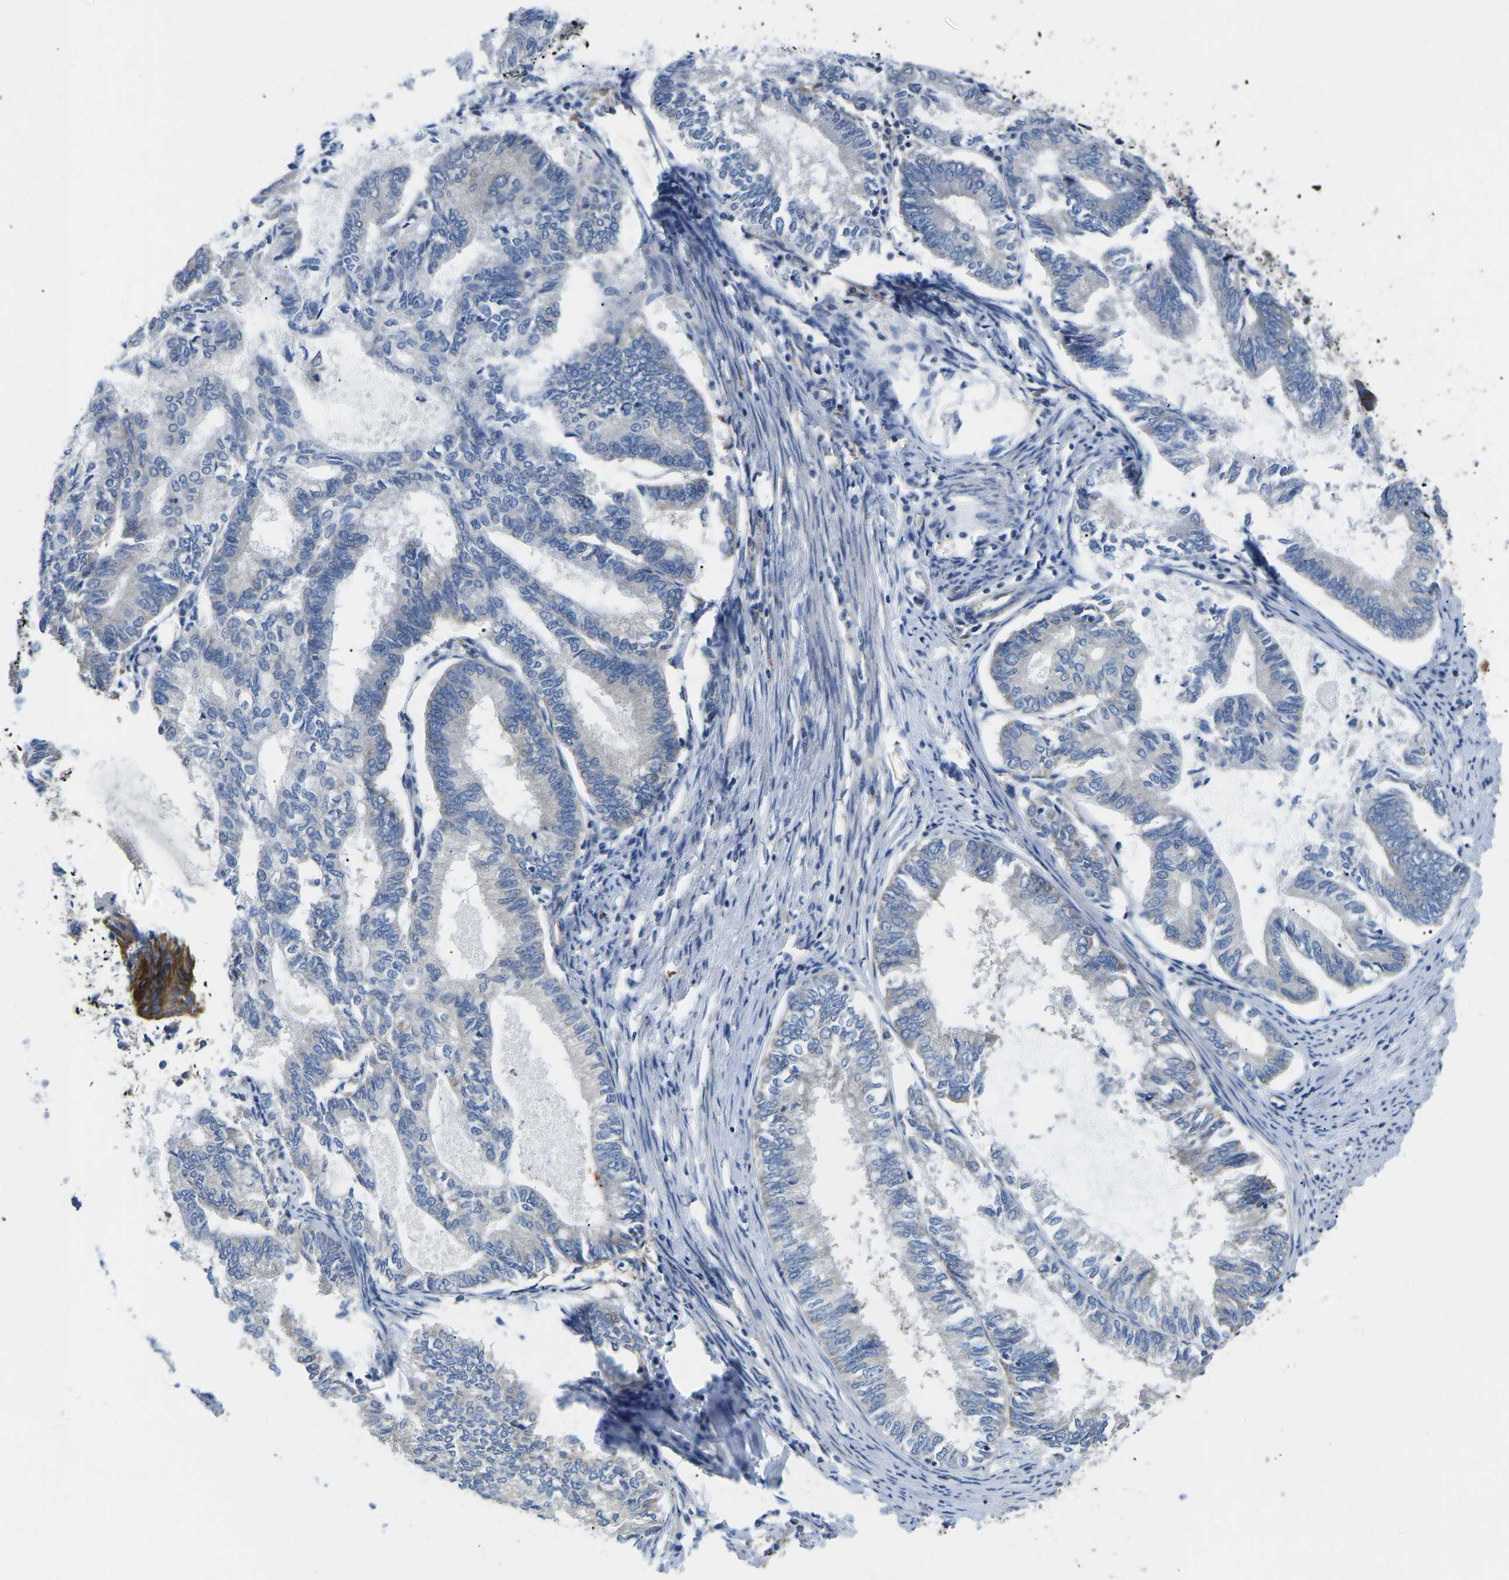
{"staining": {"intensity": "weak", "quantity": "<25%", "location": "cytoplasmic/membranous"}, "tissue": "endometrial cancer", "cell_type": "Tumor cells", "image_type": "cancer", "snomed": [{"axis": "morphology", "description": "Adenocarcinoma, NOS"}, {"axis": "topography", "description": "Endometrium"}], "caption": "Tumor cells show no significant expression in adenocarcinoma (endometrial).", "gene": "TMEFF2", "patient": {"sex": "female", "age": 86}}